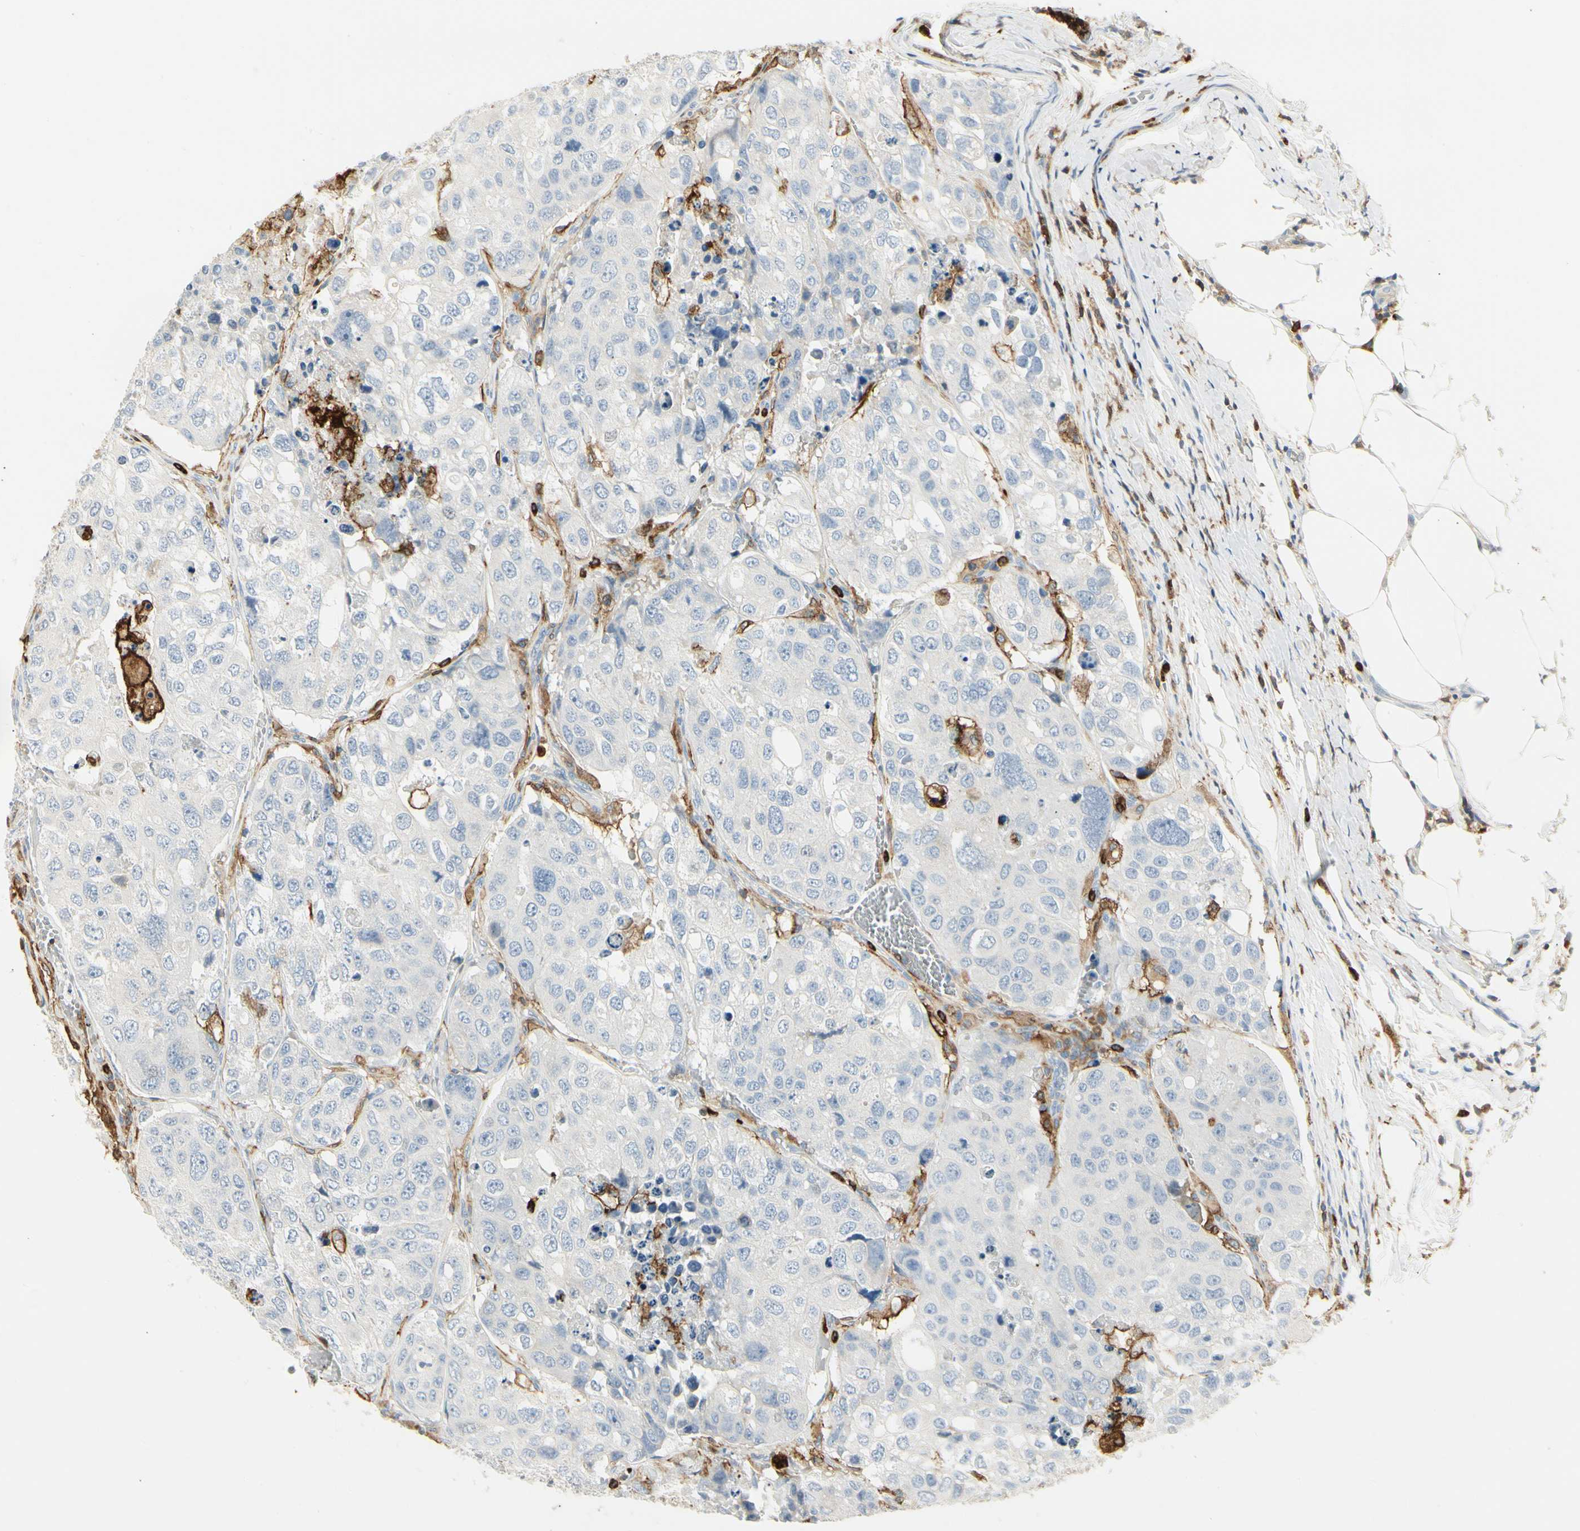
{"staining": {"intensity": "negative", "quantity": "none", "location": "none"}, "tissue": "urothelial cancer", "cell_type": "Tumor cells", "image_type": "cancer", "snomed": [{"axis": "morphology", "description": "Urothelial carcinoma, High grade"}, {"axis": "topography", "description": "Lymph node"}, {"axis": "topography", "description": "Urinary bladder"}], "caption": "Urothelial cancer was stained to show a protein in brown. There is no significant expression in tumor cells.", "gene": "ITGB2", "patient": {"sex": "male", "age": 51}}